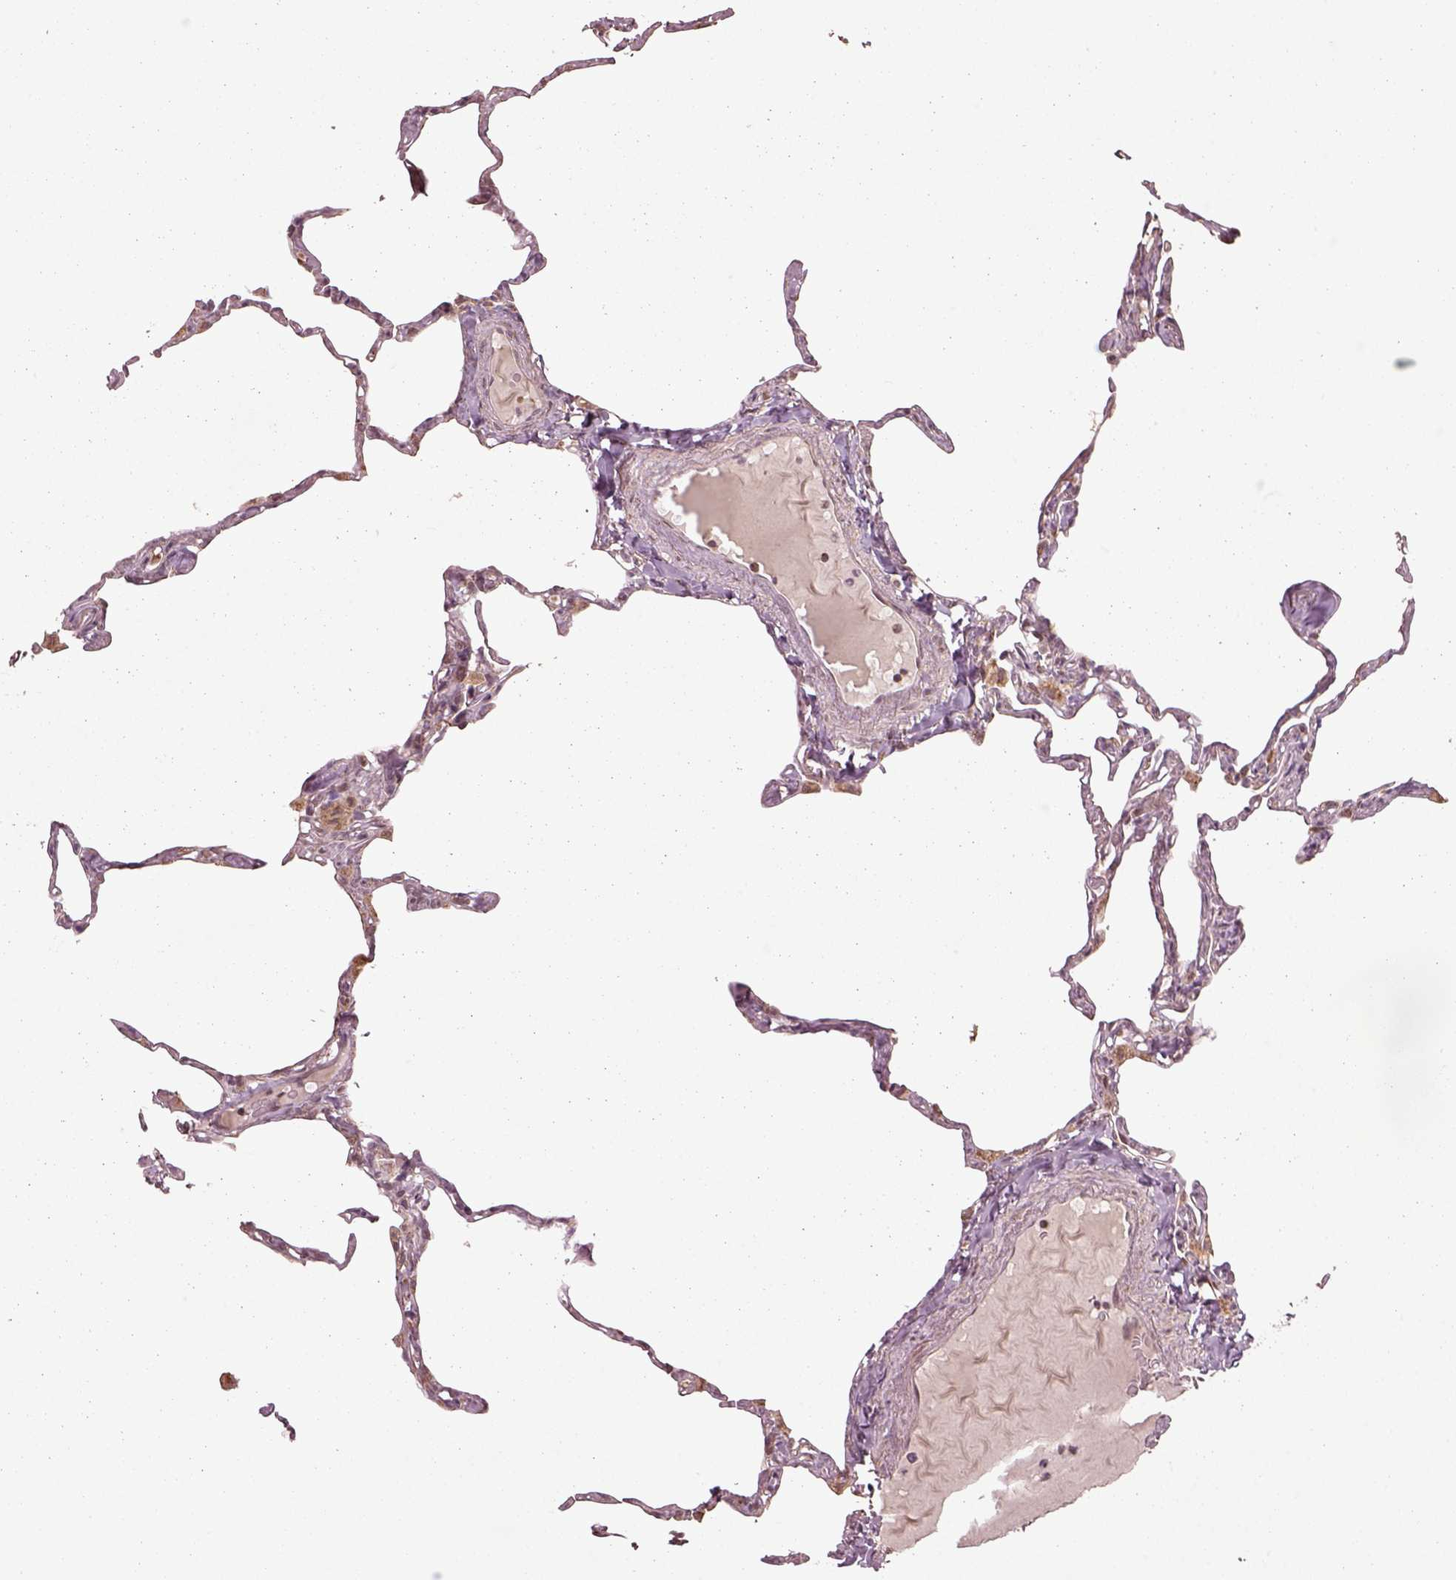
{"staining": {"intensity": "moderate", "quantity": "<25%", "location": "cytoplasmic/membranous"}, "tissue": "lung", "cell_type": "Alveolar cells", "image_type": "normal", "snomed": [{"axis": "morphology", "description": "Normal tissue, NOS"}, {"axis": "topography", "description": "Lung"}], "caption": "Immunohistochemical staining of normal lung reveals <25% levels of moderate cytoplasmic/membranous protein staining in about <25% of alveolar cells. The staining was performed using DAB (3,3'-diaminobenzidine), with brown indicating positive protein expression. Nuclei are stained blue with hematoxylin.", "gene": "SEL1L3", "patient": {"sex": "male", "age": 65}}